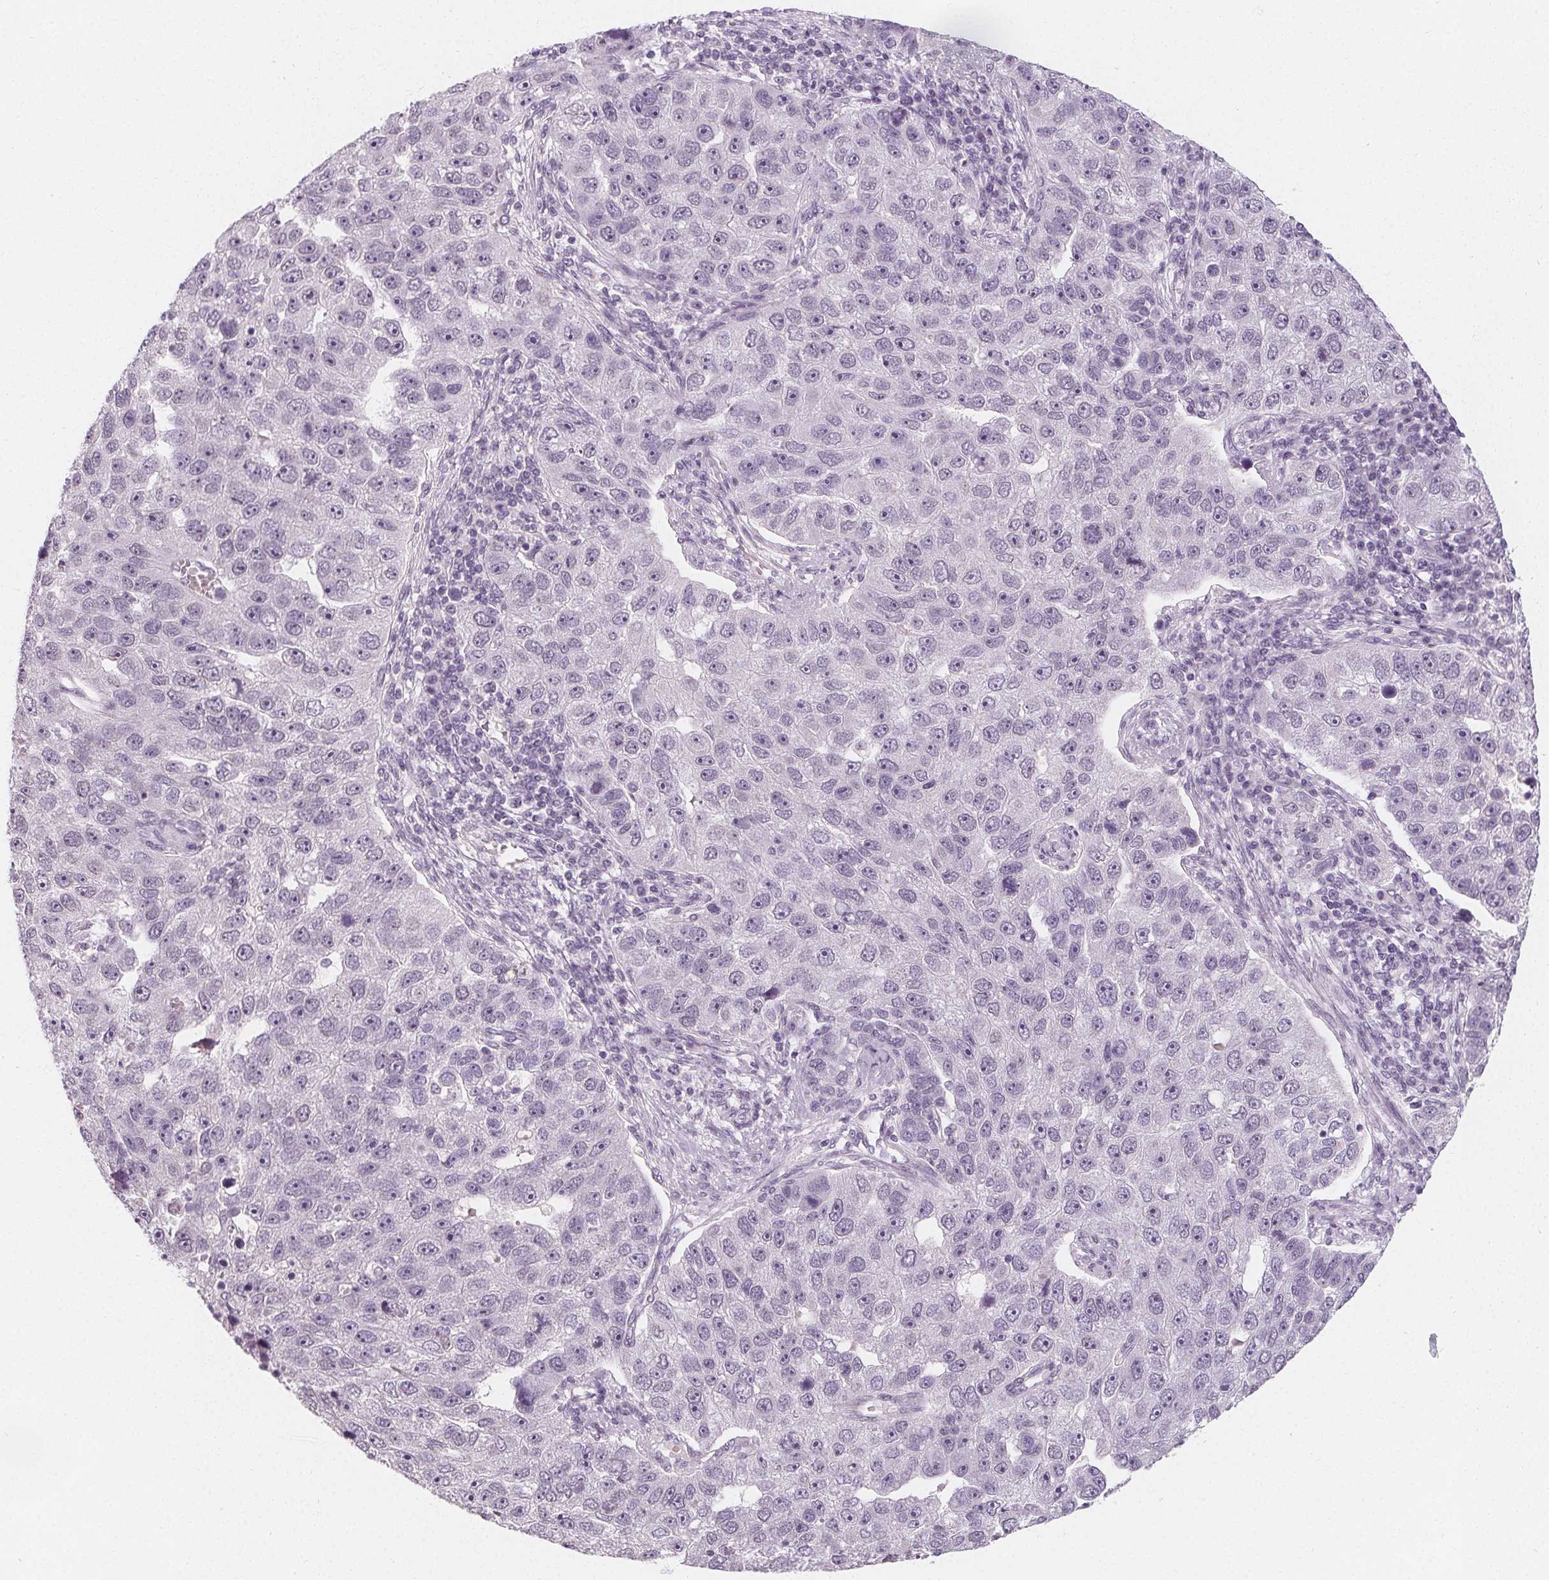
{"staining": {"intensity": "negative", "quantity": "none", "location": "none"}, "tissue": "pancreatic cancer", "cell_type": "Tumor cells", "image_type": "cancer", "snomed": [{"axis": "morphology", "description": "Adenocarcinoma, NOS"}, {"axis": "topography", "description": "Pancreas"}], "caption": "Immunohistochemical staining of human adenocarcinoma (pancreatic) shows no significant positivity in tumor cells.", "gene": "DBX2", "patient": {"sex": "female", "age": 61}}